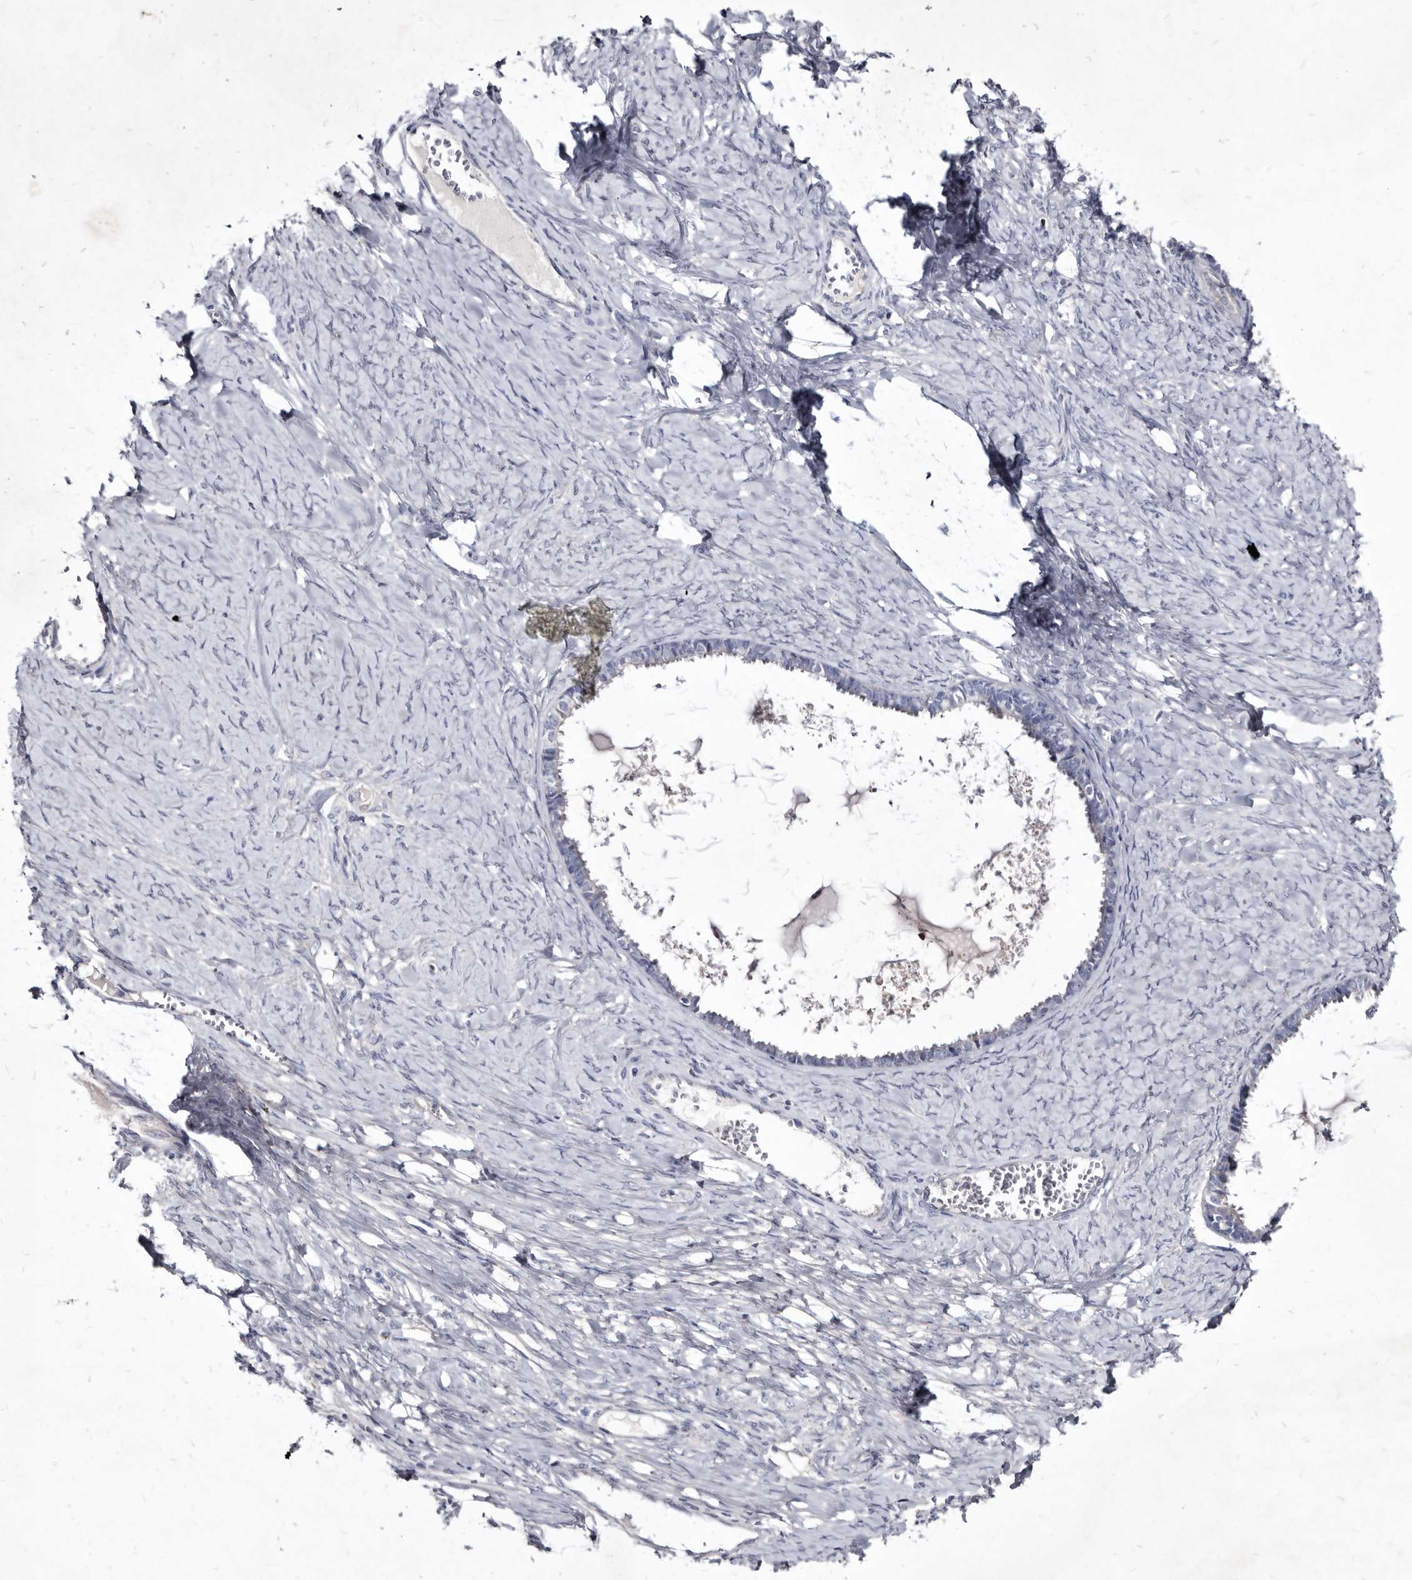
{"staining": {"intensity": "negative", "quantity": "none", "location": "none"}, "tissue": "ovarian cancer", "cell_type": "Tumor cells", "image_type": "cancer", "snomed": [{"axis": "morphology", "description": "Cystadenocarcinoma, serous, NOS"}, {"axis": "topography", "description": "Ovary"}], "caption": "The immunohistochemistry (IHC) micrograph has no significant expression in tumor cells of ovarian cancer tissue.", "gene": "SLC39A2", "patient": {"sex": "female", "age": 79}}